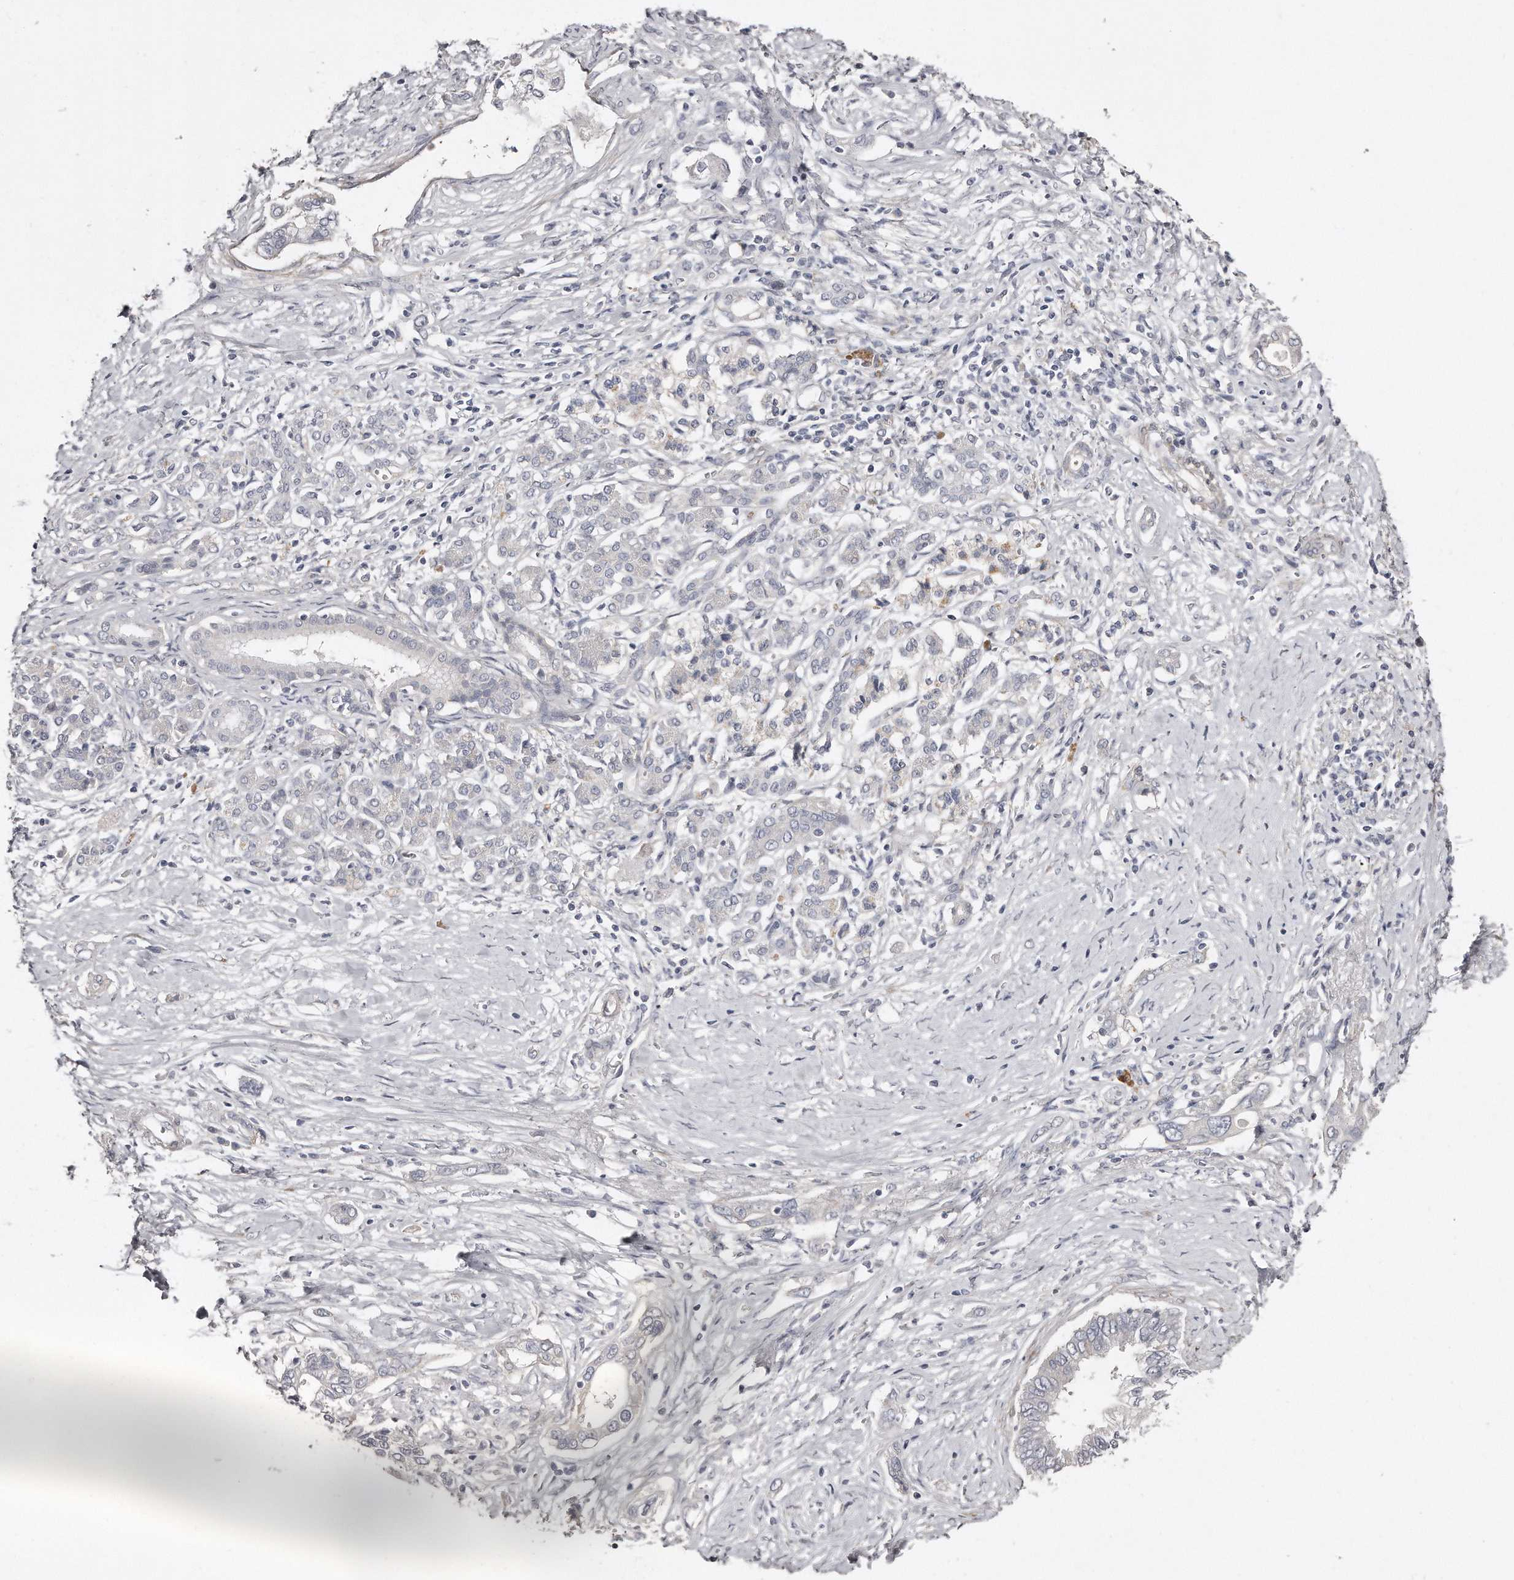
{"staining": {"intensity": "negative", "quantity": "none", "location": "none"}, "tissue": "pancreatic cancer", "cell_type": "Tumor cells", "image_type": "cancer", "snomed": [{"axis": "morphology", "description": "Normal tissue, NOS"}, {"axis": "morphology", "description": "Adenocarcinoma, NOS"}, {"axis": "topography", "description": "Pancreas"}, {"axis": "topography", "description": "Peripheral nerve tissue"}], "caption": "High magnification brightfield microscopy of adenocarcinoma (pancreatic) stained with DAB (brown) and counterstained with hematoxylin (blue): tumor cells show no significant expression. (DAB immunohistochemistry, high magnification).", "gene": "LMOD1", "patient": {"sex": "male", "age": 59}}